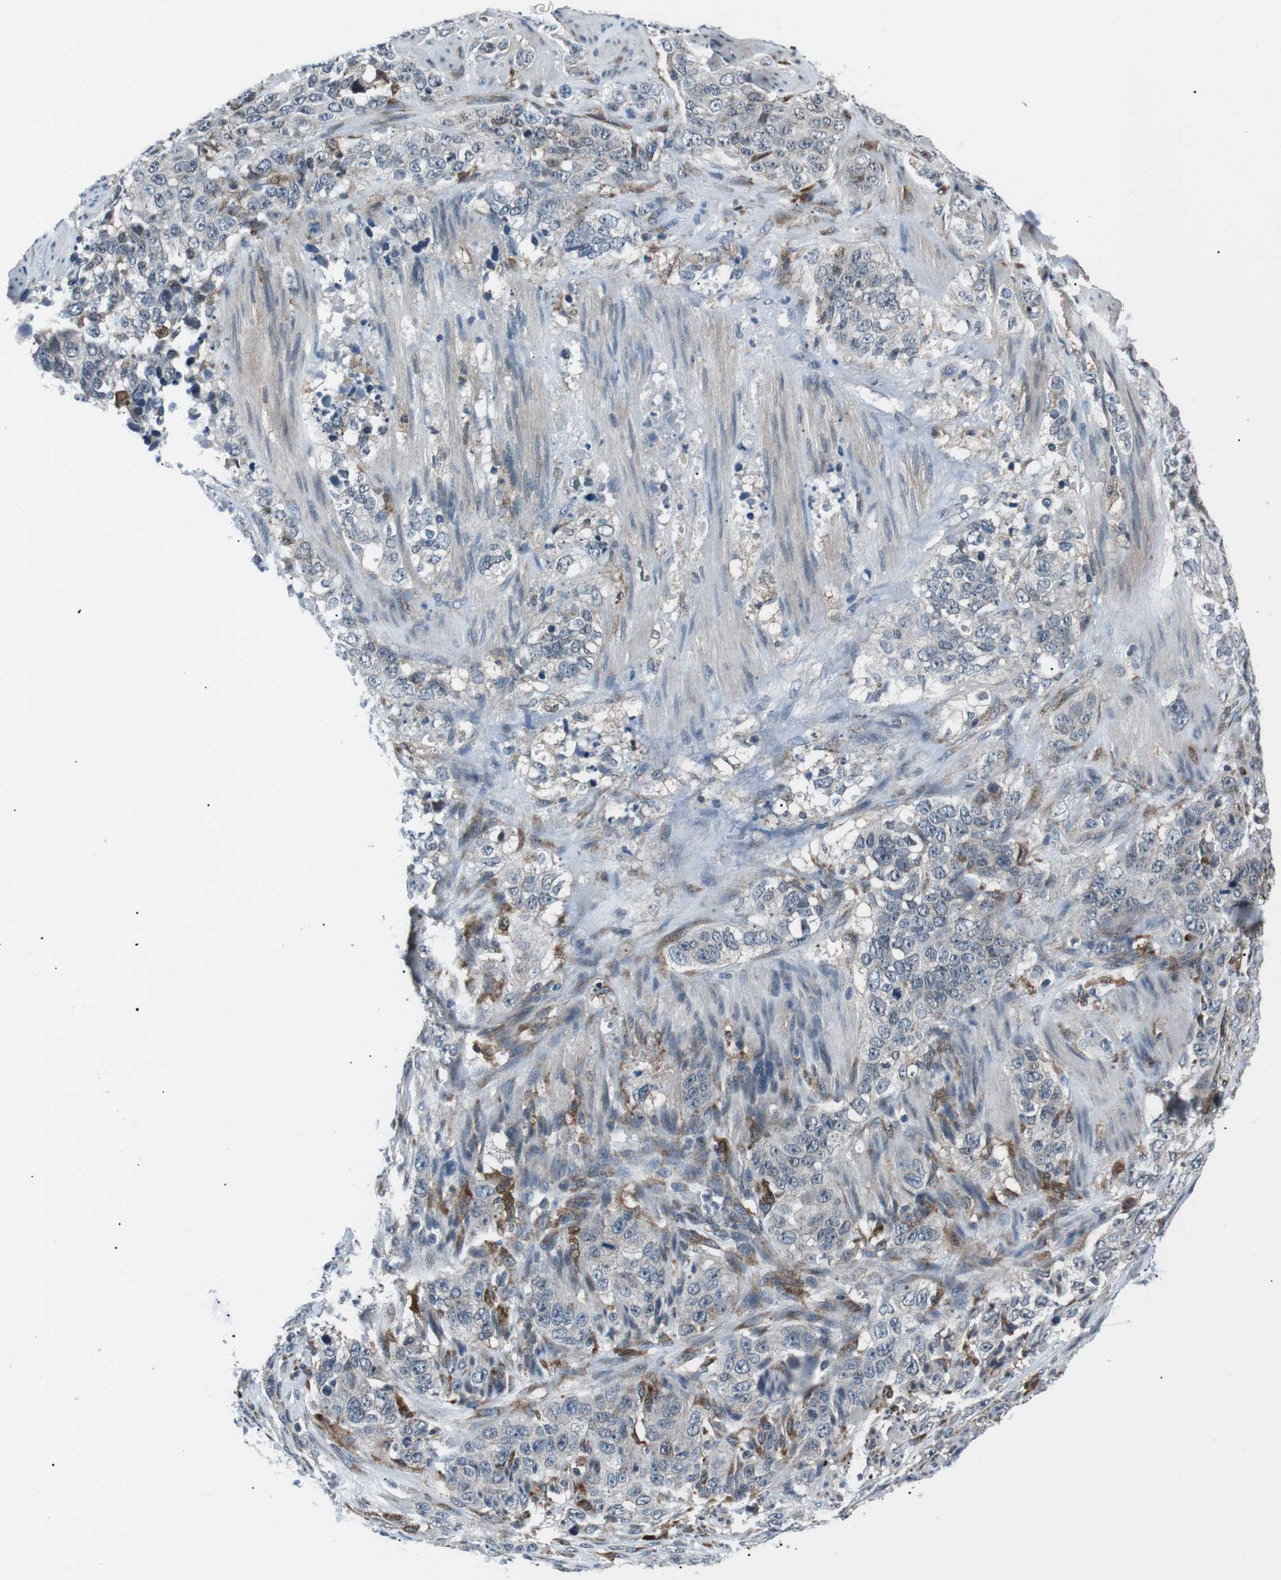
{"staining": {"intensity": "weak", "quantity": "<25%", "location": "cytoplasmic/membranous"}, "tissue": "stomach cancer", "cell_type": "Tumor cells", "image_type": "cancer", "snomed": [{"axis": "morphology", "description": "Adenocarcinoma, NOS"}, {"axis": "topography", "description": "Stomach"}], "caption": "Photomicrograph shows no protein positivity in tumor cells of adenocarcinoma (stomach) tissue.", "gene": "BLNK", "patient": {"sex": "male", "age": 48}}